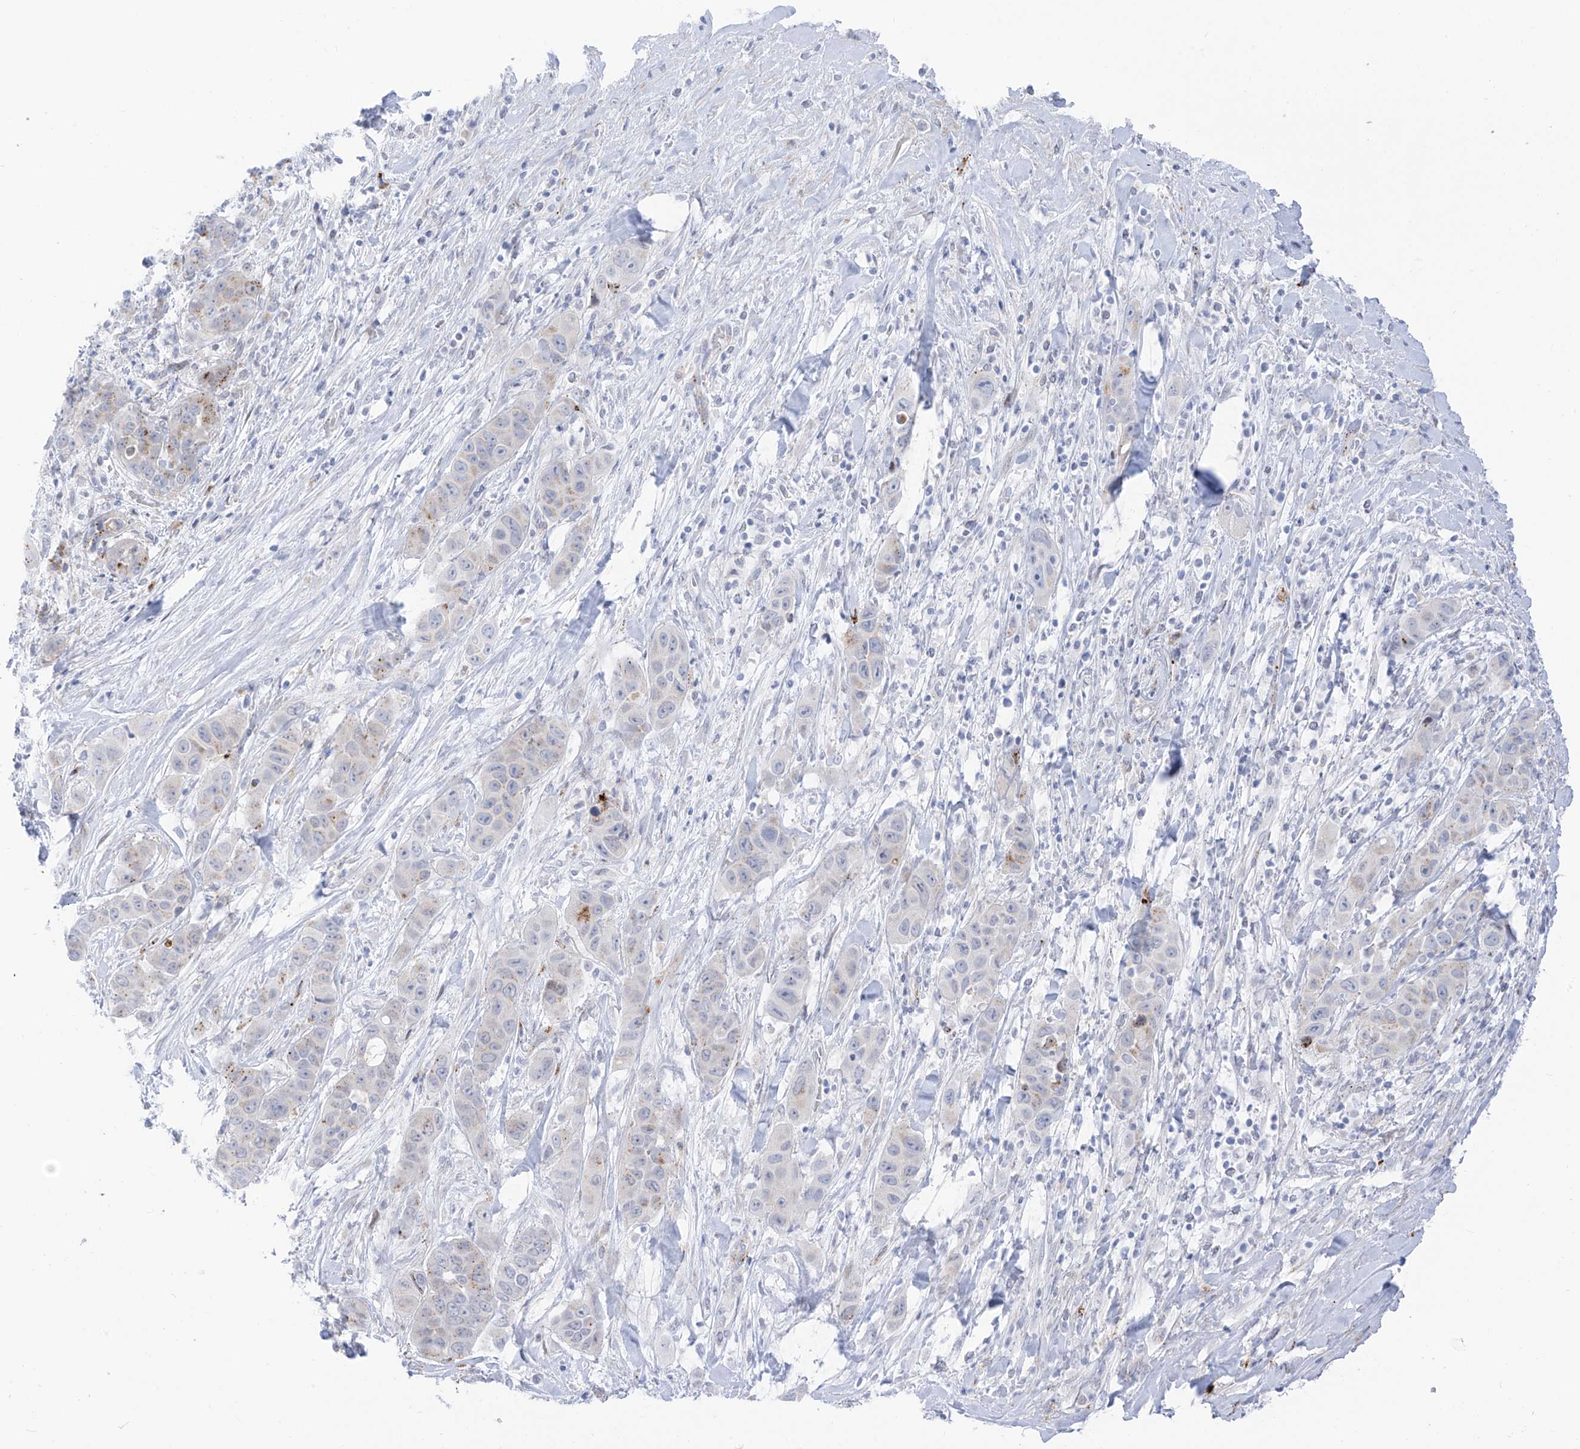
{"staining": {"intensity": "moderate", "quantity": "25%-75%", "location": "cytoplasmic/membranous"}, "tissue": "liver cancer", "cell_type": "Tumor cells", "image_type": "cancer", "snomed": [{"axis": "morphology", "description": "Cholangiocarcinoma"}, {"axis": "topography", "description": "Liver"}], "caption": "Liver cancer (cholangiocarcinoma) stained with a protein marker shows moderate staining in tumor cells.", "gene": "PSPH", "patient": {"sex": "female", "age": 52}}